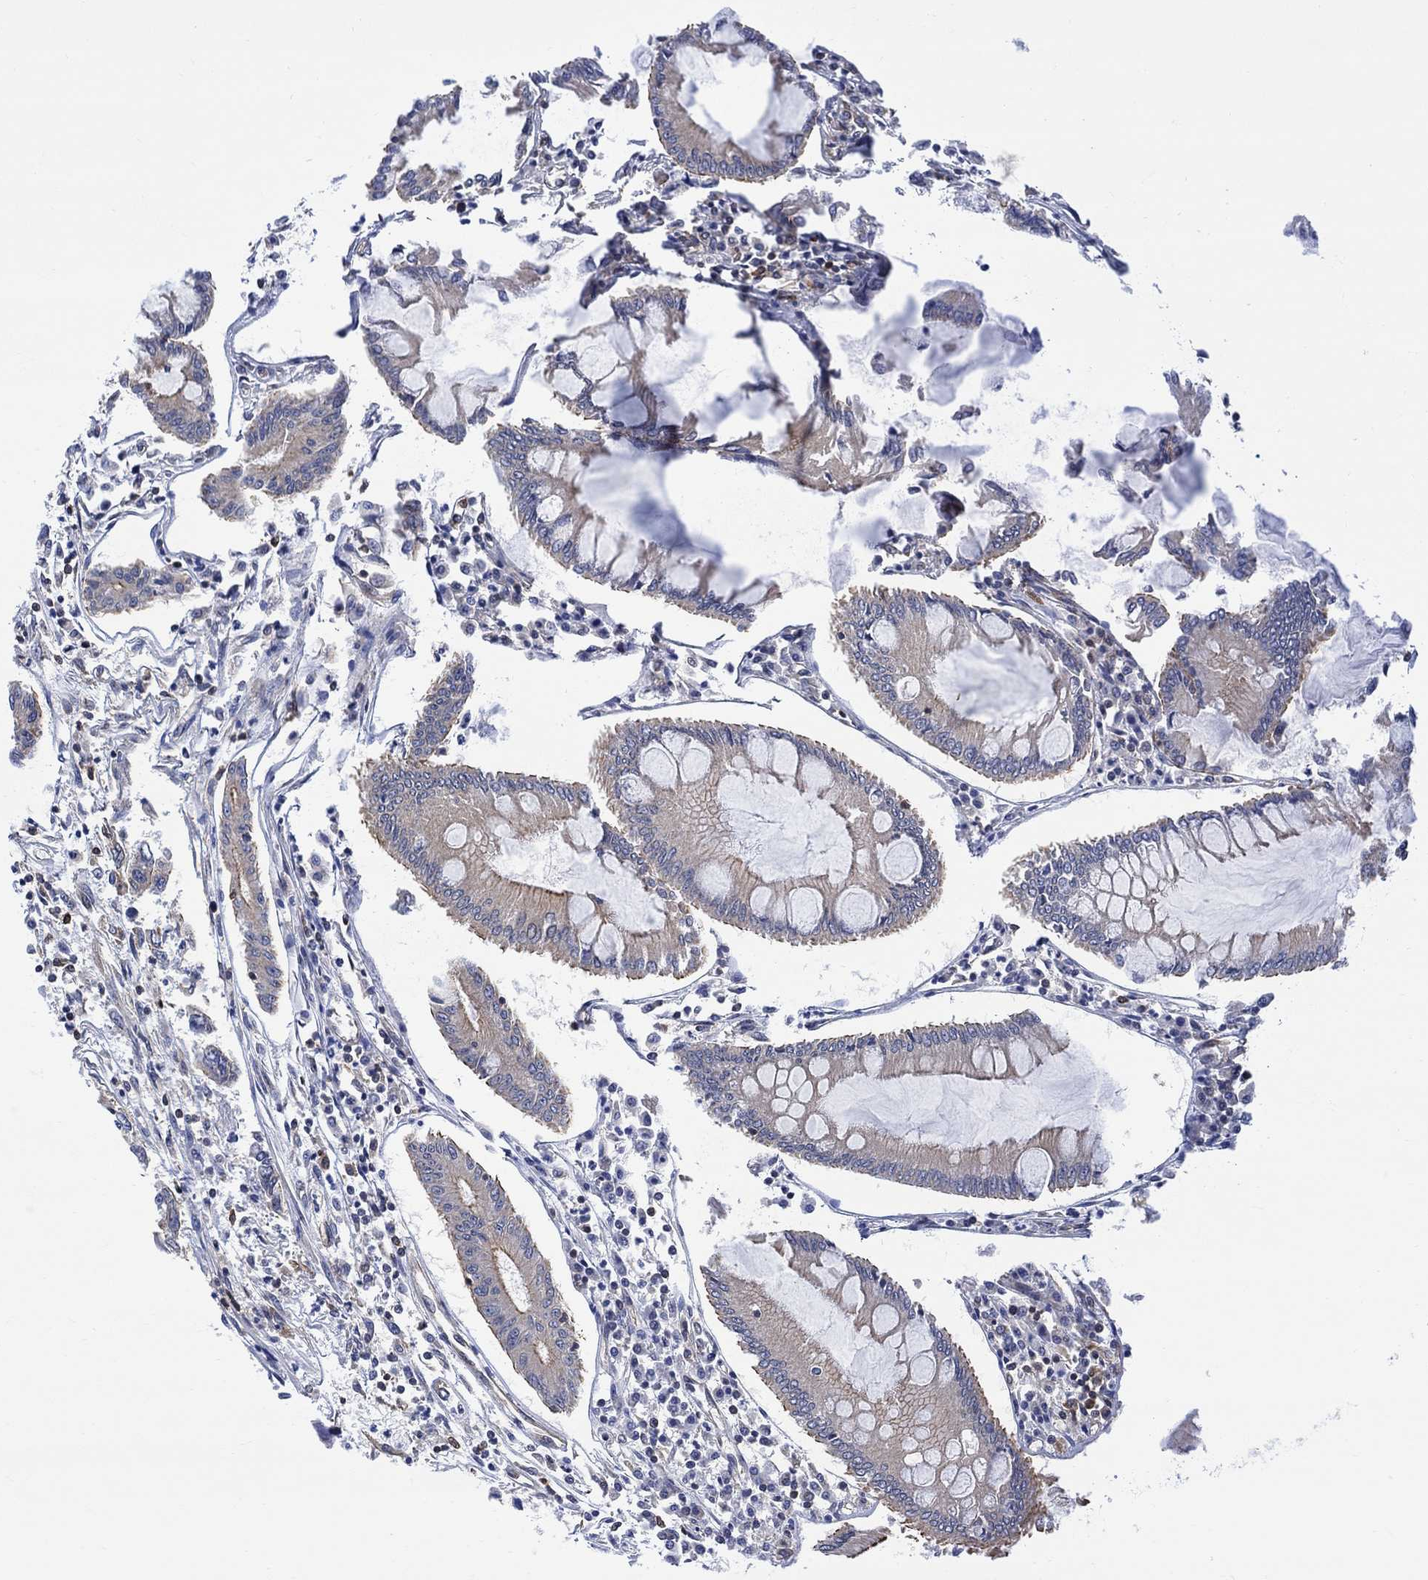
{"staining": {"intensity": "weak", "quantity": "25%-75%", "location": "cytoplasmic/membranous"}, "tissue": "colorectal cancer", "cell_type": "Tumor cells", "image_type": "cancer", "snomed": [{"axis": "morphology", "description": "Adenocarcinoma, NOS"}, {"axis": "topography", "description": "Colon"}], "caption": "Immunohistochemistry (IHC) (DAB (3,3'-diaminobenzidine)) staining of human colorectal cancer displays weak cytoplasmic/membranous protein expression in about 25%-75% of tumor cells.", "gene": "GBP5", "patient": {"sex": "female", "age": 65}}